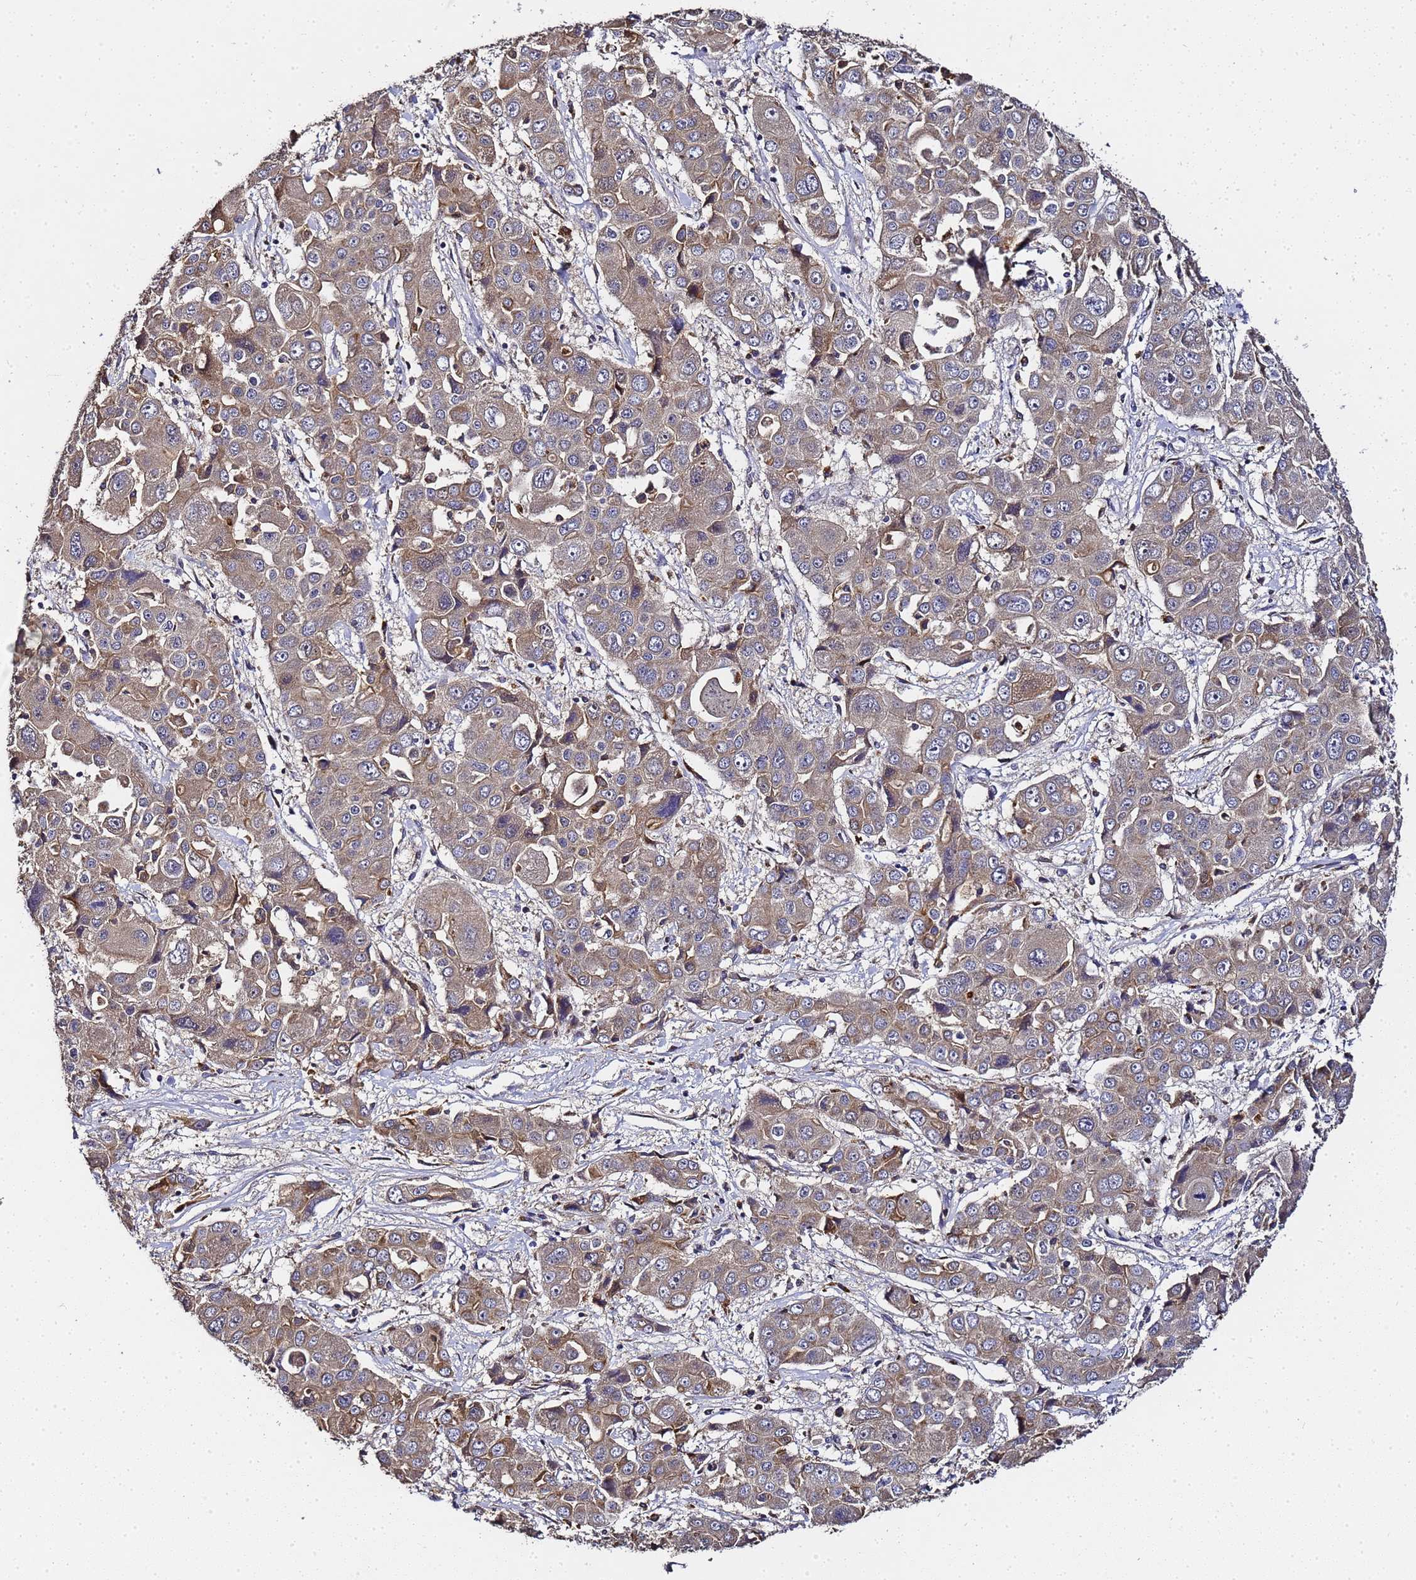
{"staining": {"intensity": "weak", "quantity": ">75%", "location": "cytoplasmic/membranous"}, "tissue": "liver cancer", "cell_type": "Tumor cells", "image_type": "cancer", "snomed": [{"axis": "morphology", "description": "Cholangiocarcinoma"}, {"axis": "topography", "description": "Liver"}], "caption": "High-magnification brightfield microscopy of liver cholangiocarcinoma stained with DAB (3,3'-diaminobenzidine) (brown) and counterstained with hematoxylin (blue). tumor cells exhibit weak cytoplasmic/membranous positivity is appreciated in about>75% of cells.", "gene": "LGI4", "patient": {"sex": "male", "age": 67}}